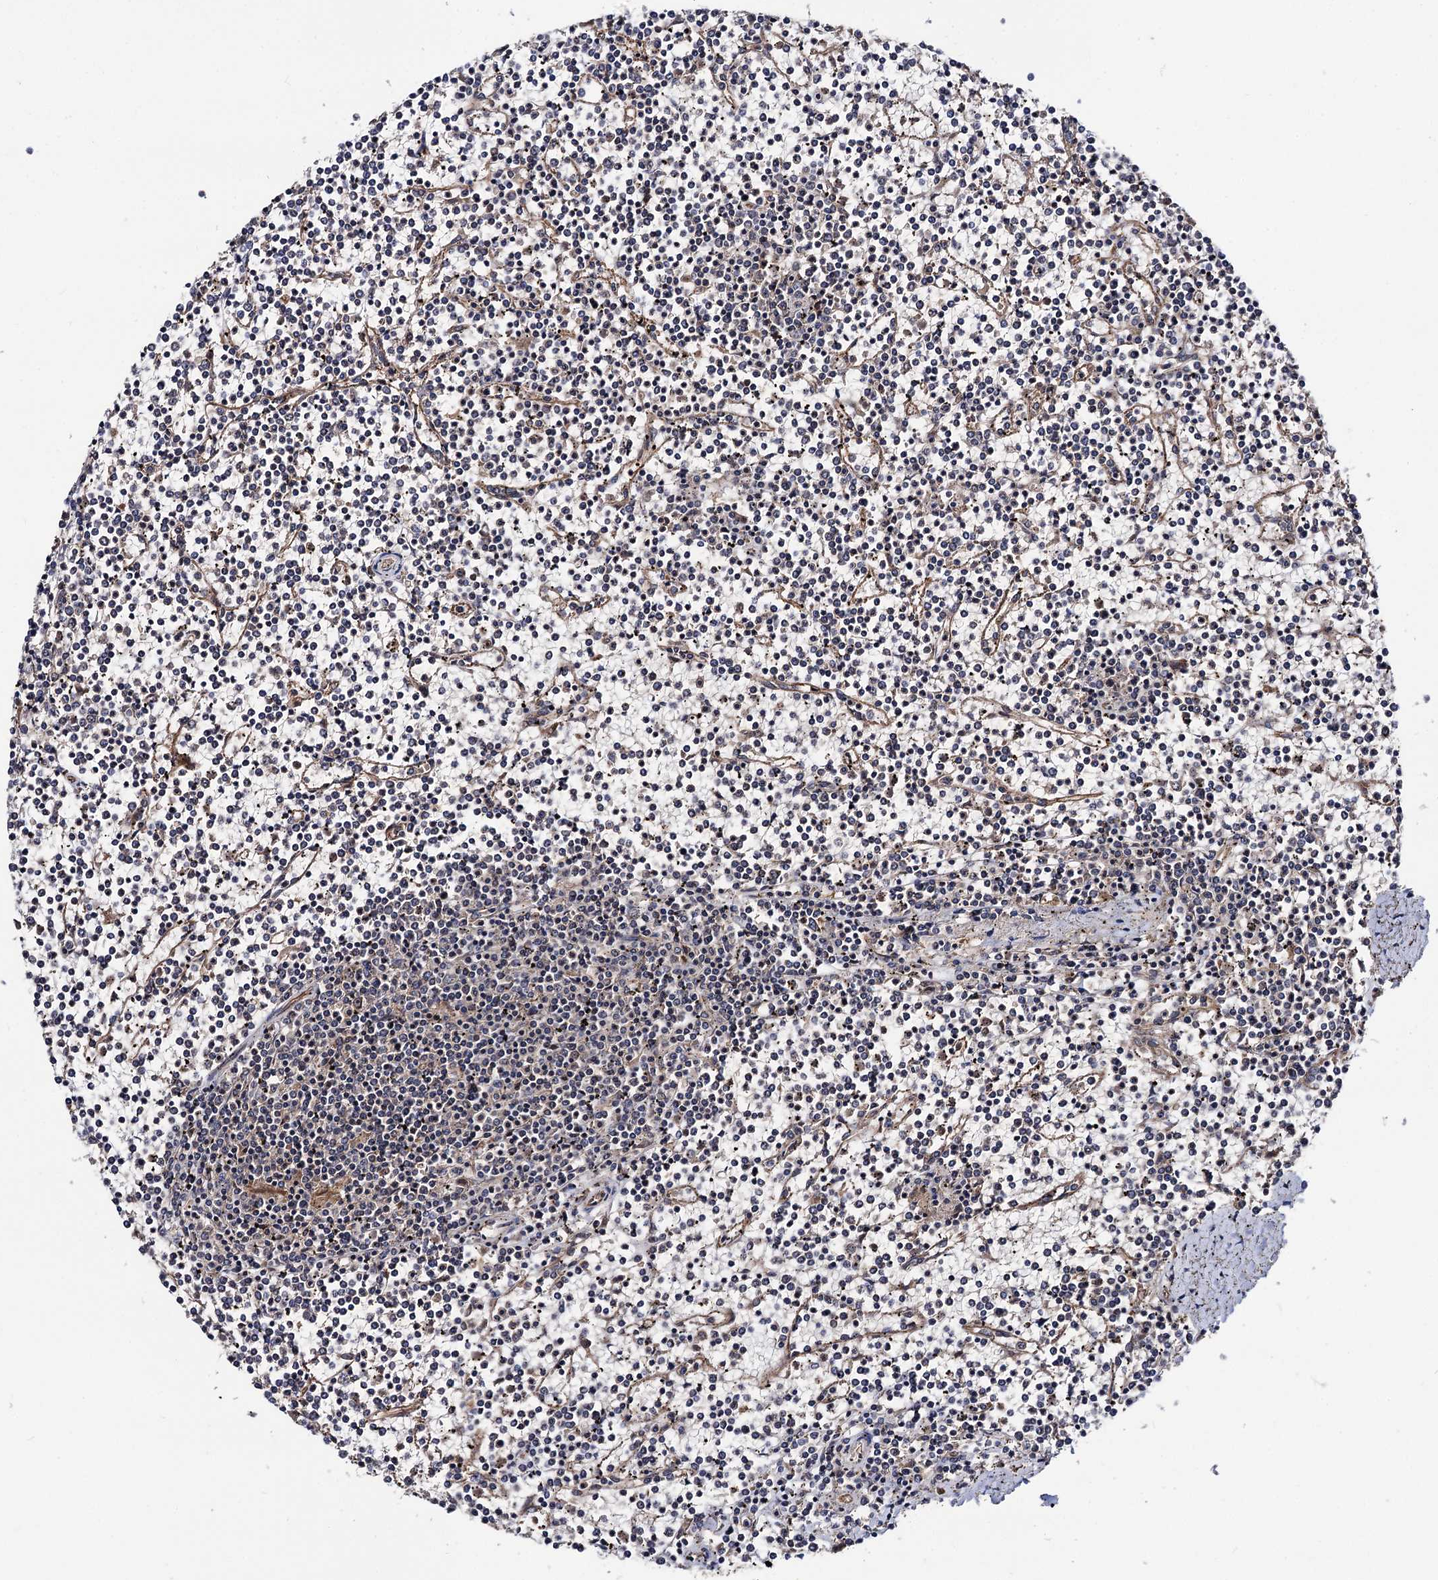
{"staining": {"intensity": "negative", "quantity": "none", "location": "none"}, "tissue": "lymphoma", "cell_type": "Tumor cells", "image_type": "cancer", "snomed": [{"axis": "morphology", "description": "Malignant lymphoma, non-Hodgkin's type, Low grade"}, {"axis": "topography", "description": "Spleen"}], "caption": "High power microscopy histopathology image of an immunohistochemistry photomicrograph of lymphoma, revealing no significant expression in tumor cells.", "gene": "TEX9", "patient": {"sex": "female", "age": 19}}